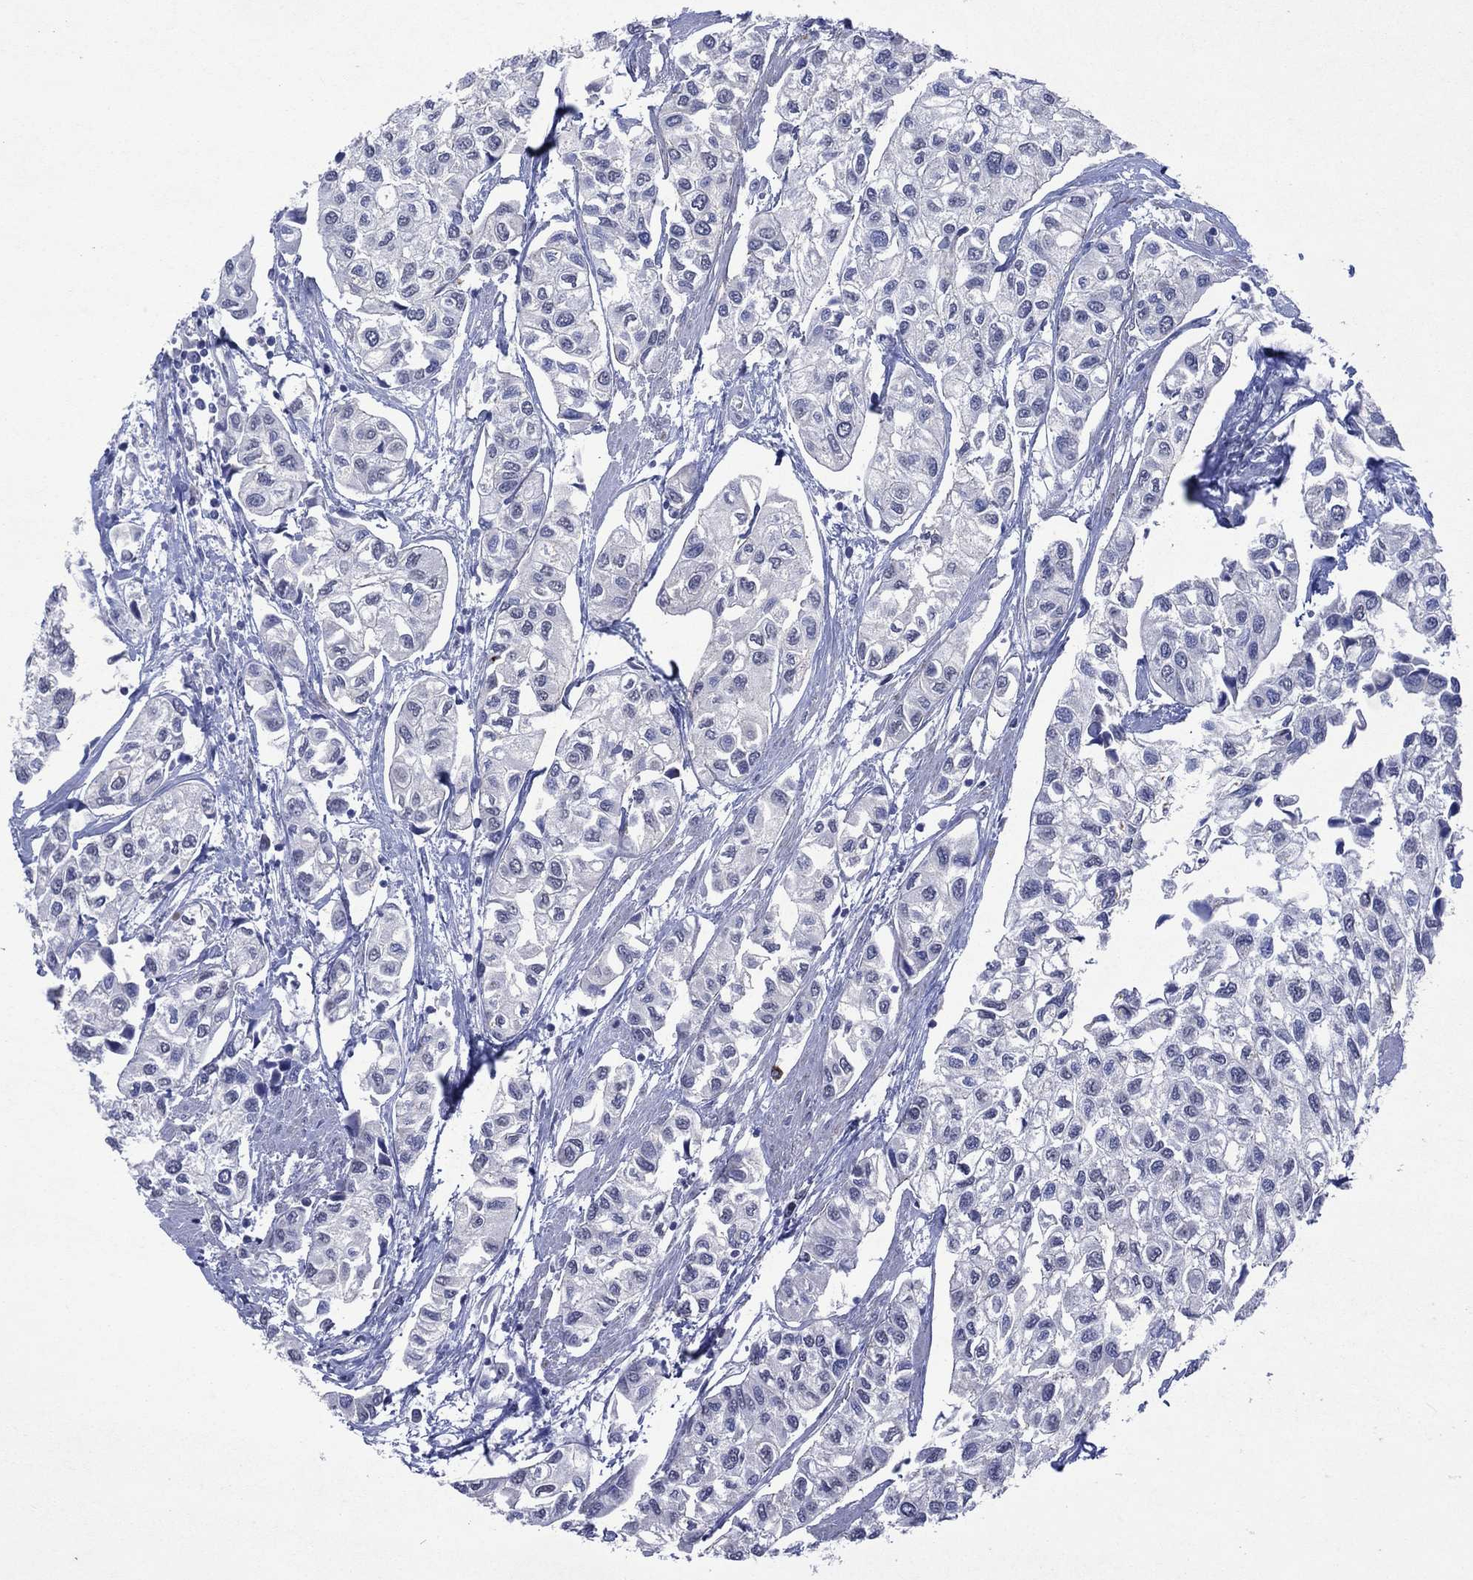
{"staining": {"intensity": "negative", "quantity": "none", "location": "none"}, "tissue": "urothelial cancer", "cell_type": "Tumor cells", "image_type": "cancer", "snomed": [{"axis": "morphology", "description": "Urothelial carcinoma, High grade"}, {"axis": "topography", "description": "Urinary bladder"}], "caption": "IHC micrograph of neoplastic tissue: human urothelial cancer stained with DAB (3,3'-diaminobenzidine) exhibits no significant protein expression in tumor cells.", "gene": "ASB10", "patient": {"sex": "male", "age": 73}}